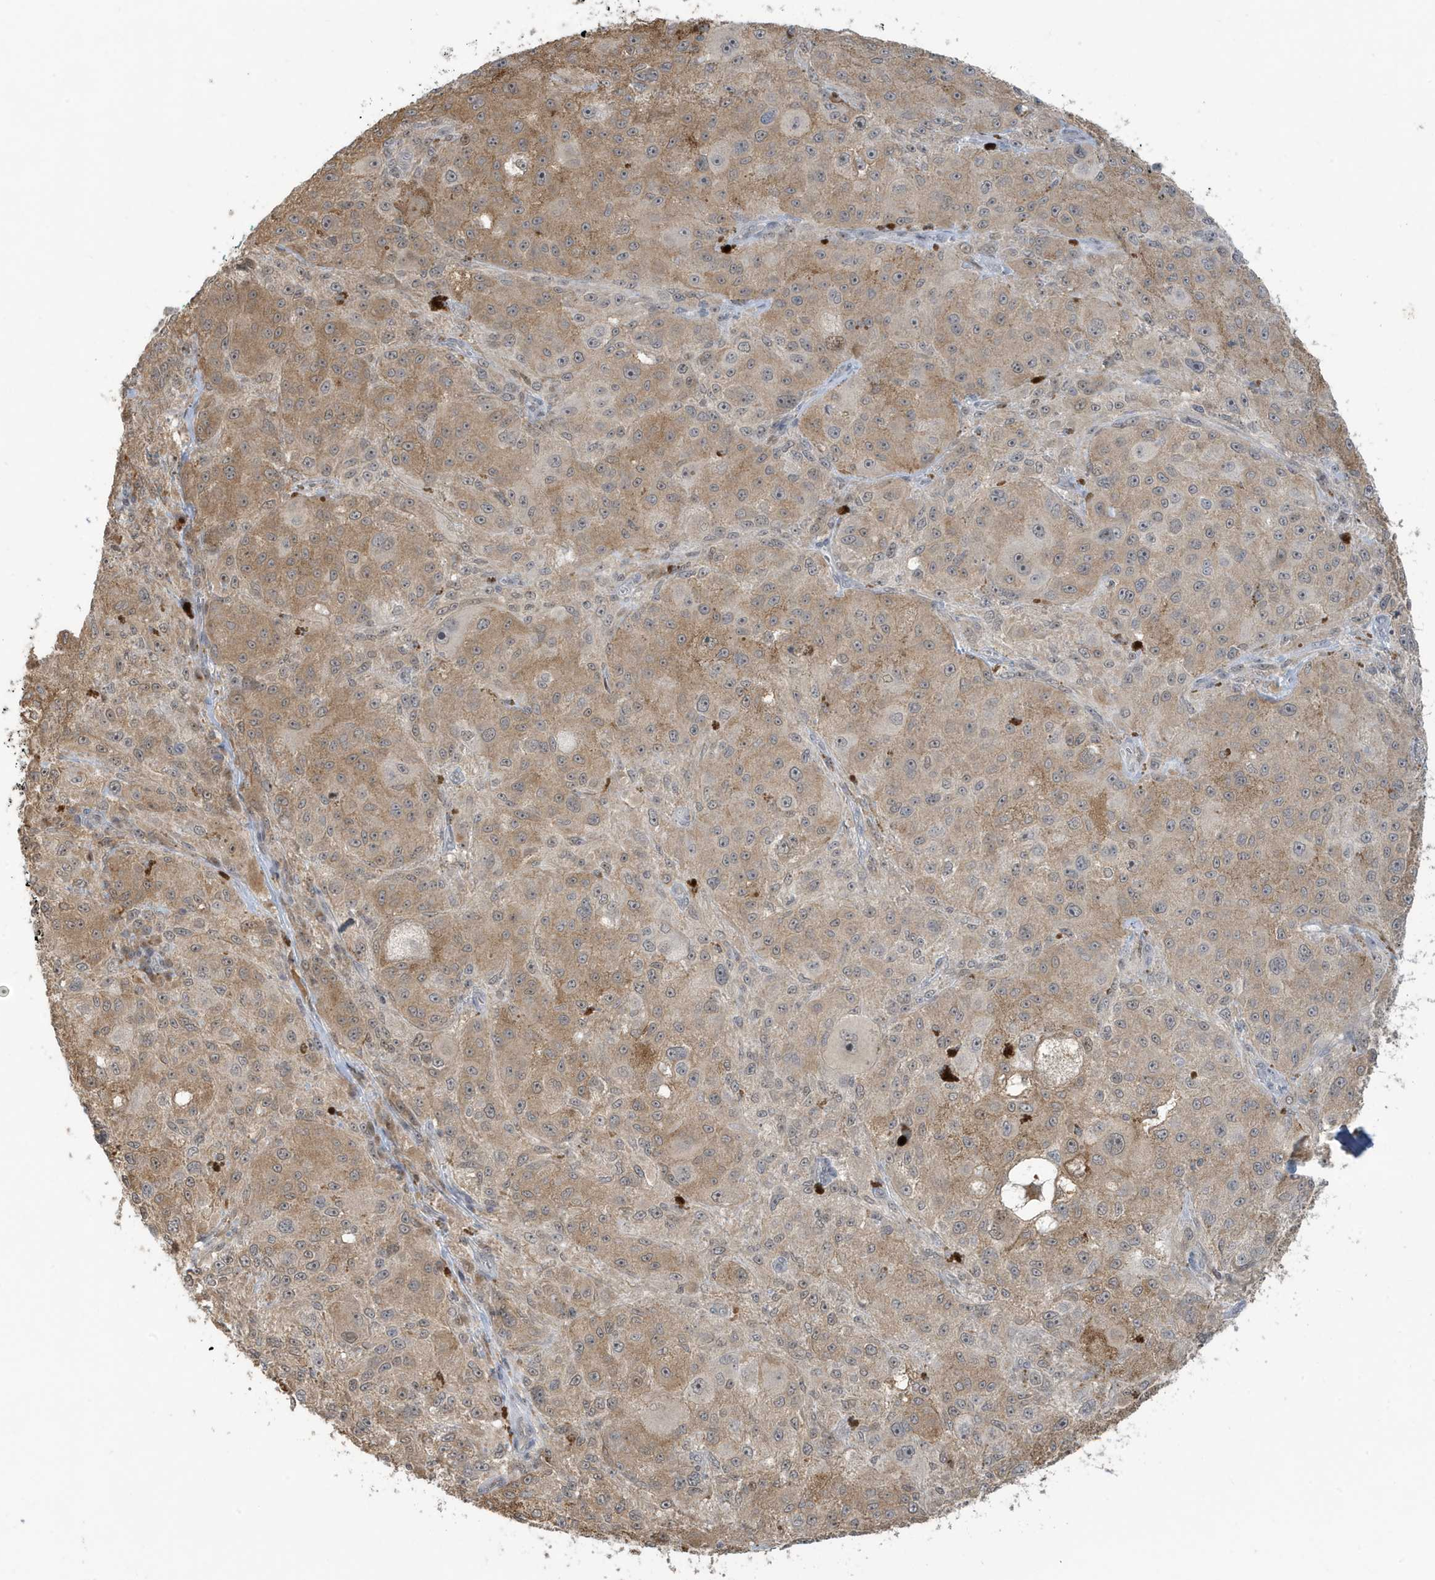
{"staining": {"intensity": "moderate", "quantity": ">75%", "location": "cytoplasmic/membranous"}, "tissue": "melanoma", "cell_type": "Tumor cells", "image_type": "cancer", "snomed": [{"axis": "morphology", "description": "Necrosis, NOS"}, {"axis": "morphology", "description": "Malignant melanoma, NOS"}, {"axis": "topography", "description": "Skin"}], "caption": "The immunohistochemical stain labels moderate cytoplasmic/membranous staining in tumor cells of malignant melanoma tissue. (DAB (3,3'-diaminobenzidine) = brown stain, brightfield microscopy at high magnification).", "gene": "PRRT3", "patient": {"sex": "female", "age": 87}}